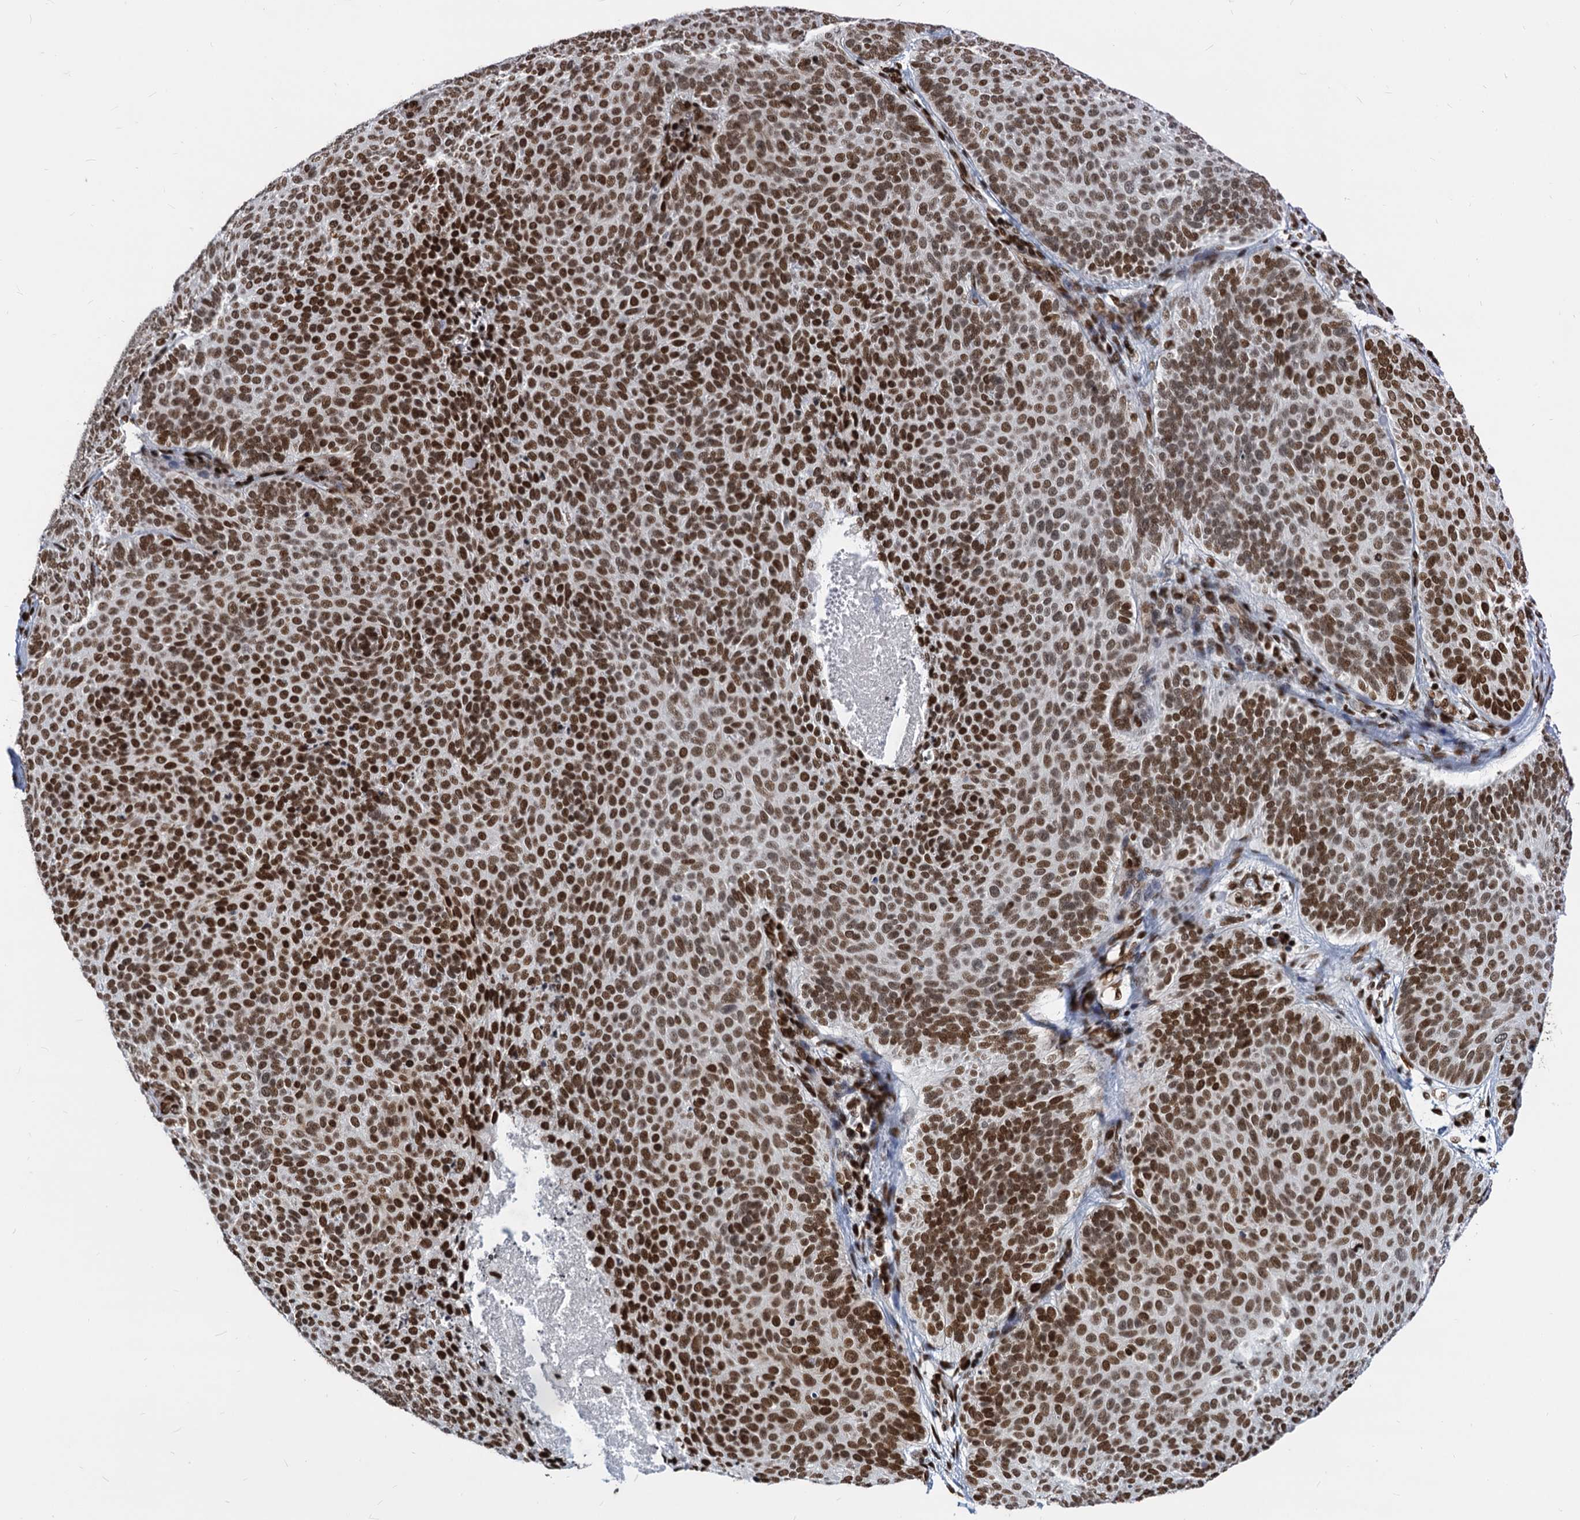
{"staining": {"intensity": "strong", "quantity": ">75%", "location": "nuclear"}, "tissue": "skin cancer", "cell_type": "Tumor cells", "image_type": "cancer", "snomed": [{"axis": "morphology", "description": "Basal cell carcinoma"}, {"axis": "topography", "description": "Skin"}], "caption": "A brown stain shows strong nuclear expression of a protein in skin basal cell carcinoma tumor cells.", "gene": "MECP2", "patient": {"sex": "male", "age": 85}}